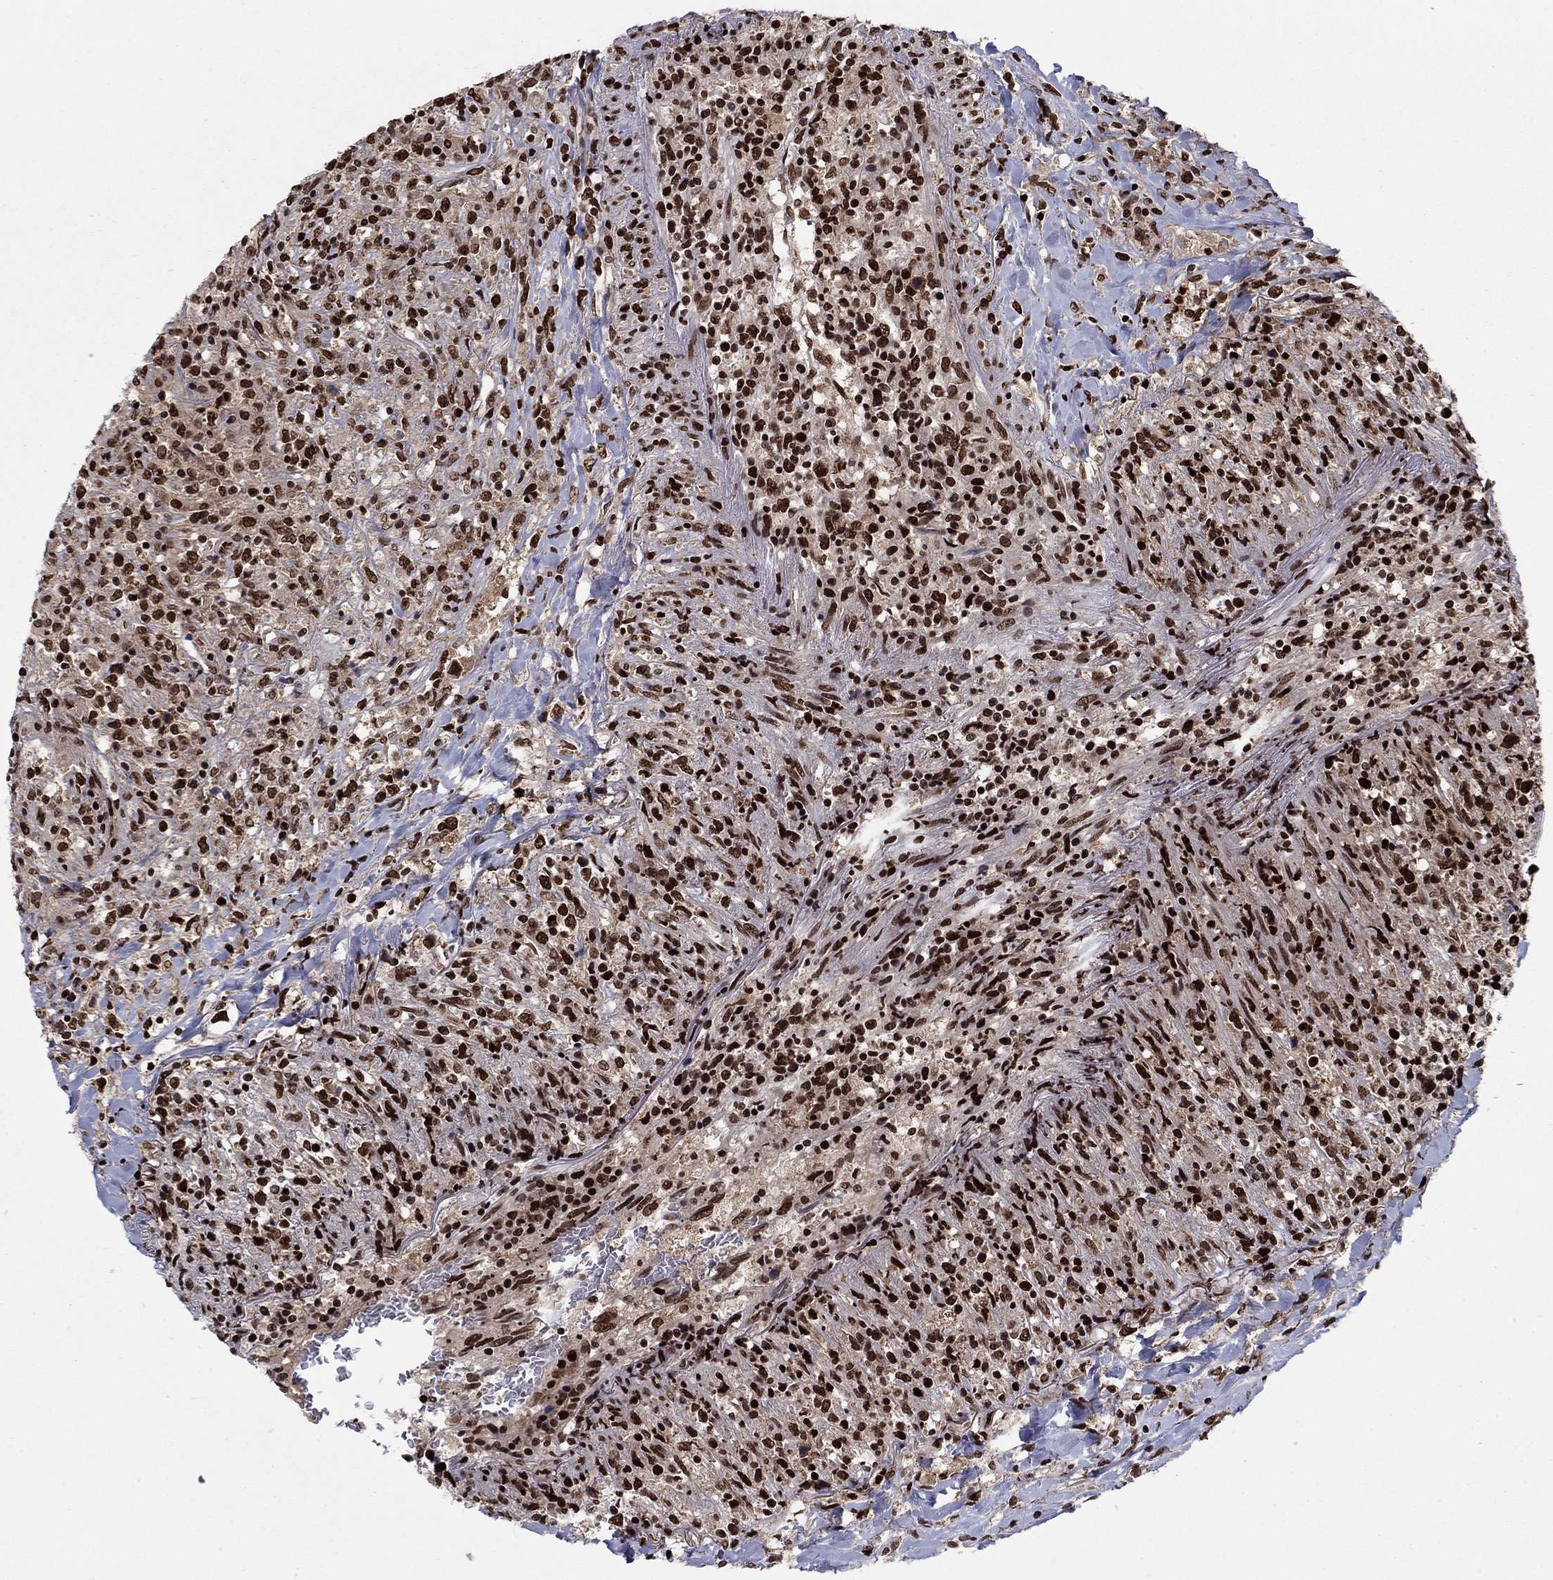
{"staining": {"intensity": "strong", "quantity": ">75%", "location": "nuclear"}, "tissue": "lymphoma", "cell_type": "Tumor cells", "image_type": "cancer", "snomed": [{"axis": "morphology", "description": "Malignant lymphoma, non-Hodgkin's type, High grade"}, {"axis": "topography", "description": "Lung"}], "caption": "DAB immunohistochemical staining of lymphoma demonstrates strong nuclear protein positivity in approximately >75% of tumor cells.", "gene": "USP54", "patient": {"sex": "male", "age": 79}}